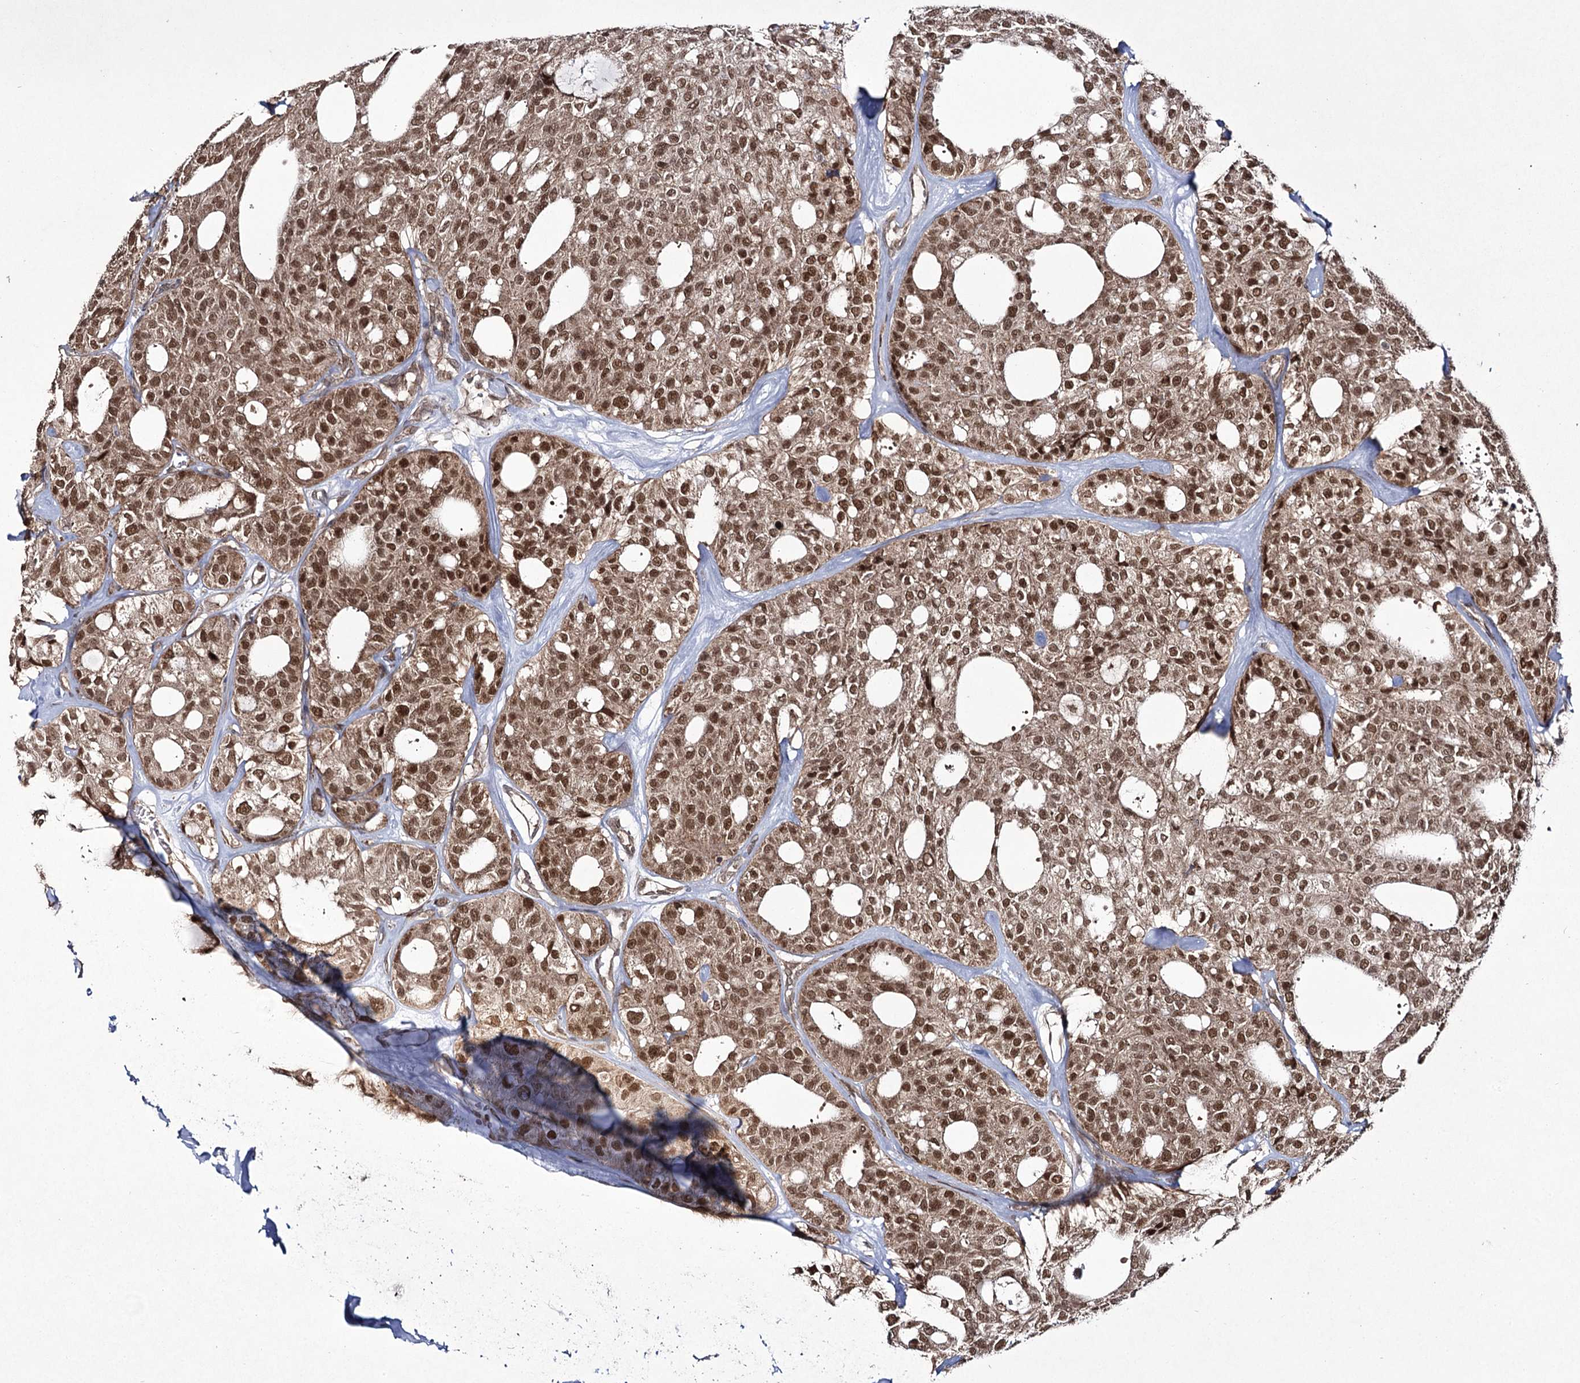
{"staining": {"intensity": "moderate", "quantity": ">75%", "location": "cytoplasmic/membranous,nuclear"}, "tissue": "thyroid cancer", "cell_type": "Tumor cells", "image_type": "cancer", "snomed": [{"axis": "morphology", "description": "Follicular adenoma carcinoma, NOS"}, {"axis": "topography", "description": "Thyroid gland"}], "caption": "This is a micrograph of immunohistochemistry (IHC) staining of thyroid cancer, which shows moderate positivity in the cytoplasmic/membranous and nuclear of tumor cells.", "gene": "TRNT1", "patient": {"sex": "male", "age": 75}}